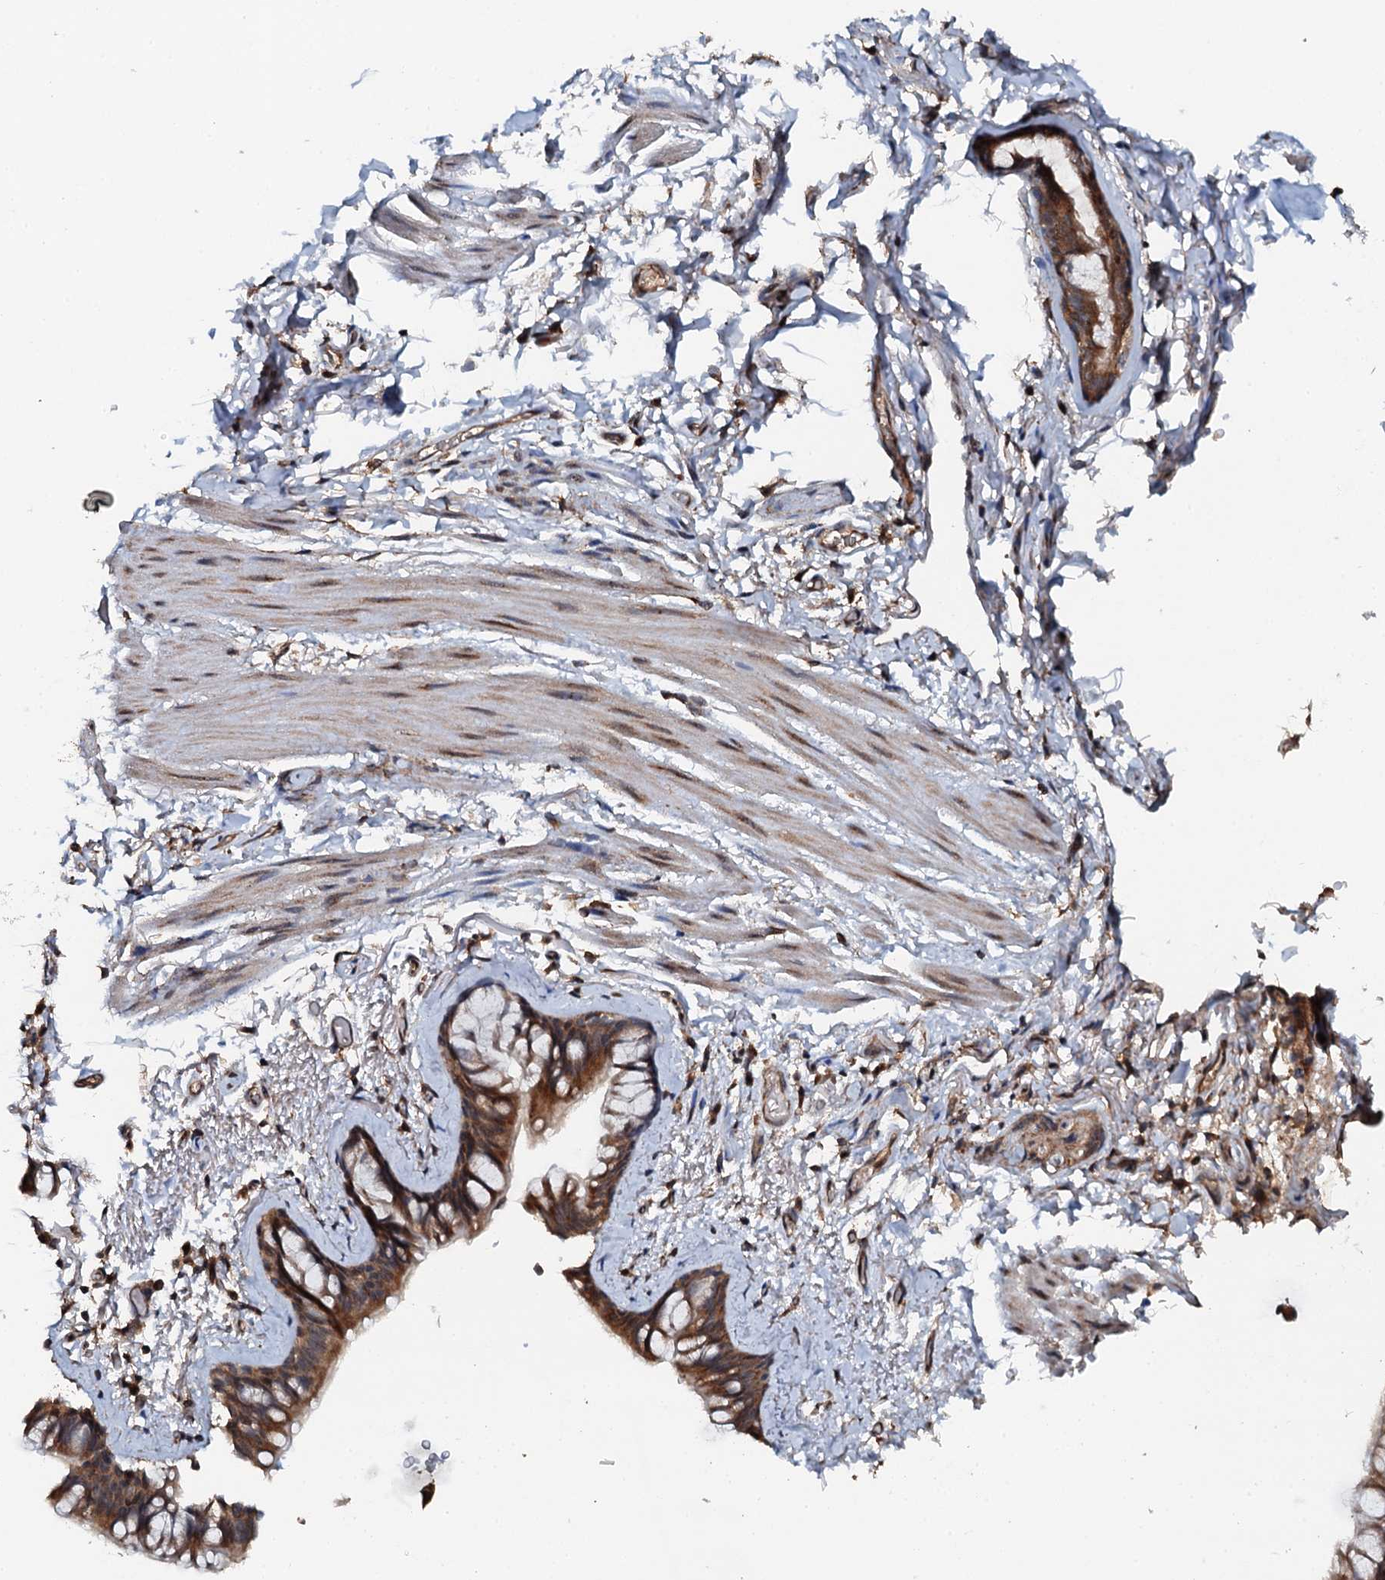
{"staining": {"intensity": "moderate", "quantity": ">75%", "location": "cytoplasmic/membranous"}, "tissue": "bronchus", "cell_type": "Respiratory epithelial cells", "image_type": "normal", "snomed": [{"axis": "morphology", "description": "Normal tissue, NOS"}, {"axis": "topography", "description": "Cartilage tissue"}], "caption": "High-magnification brightfield microscopy of unremarkable bronchus stained with DAB (3,3'-diaminobenzidine) (brown) and counterstained with hematoxylin (blue). respiratory epithelial cells exhibit moderate cytoplasmic/membranous positivity is identified in approximately>75% of cells.", "gene": "FLYWCH1", "patient": {"sex": "male", "age": 63}}